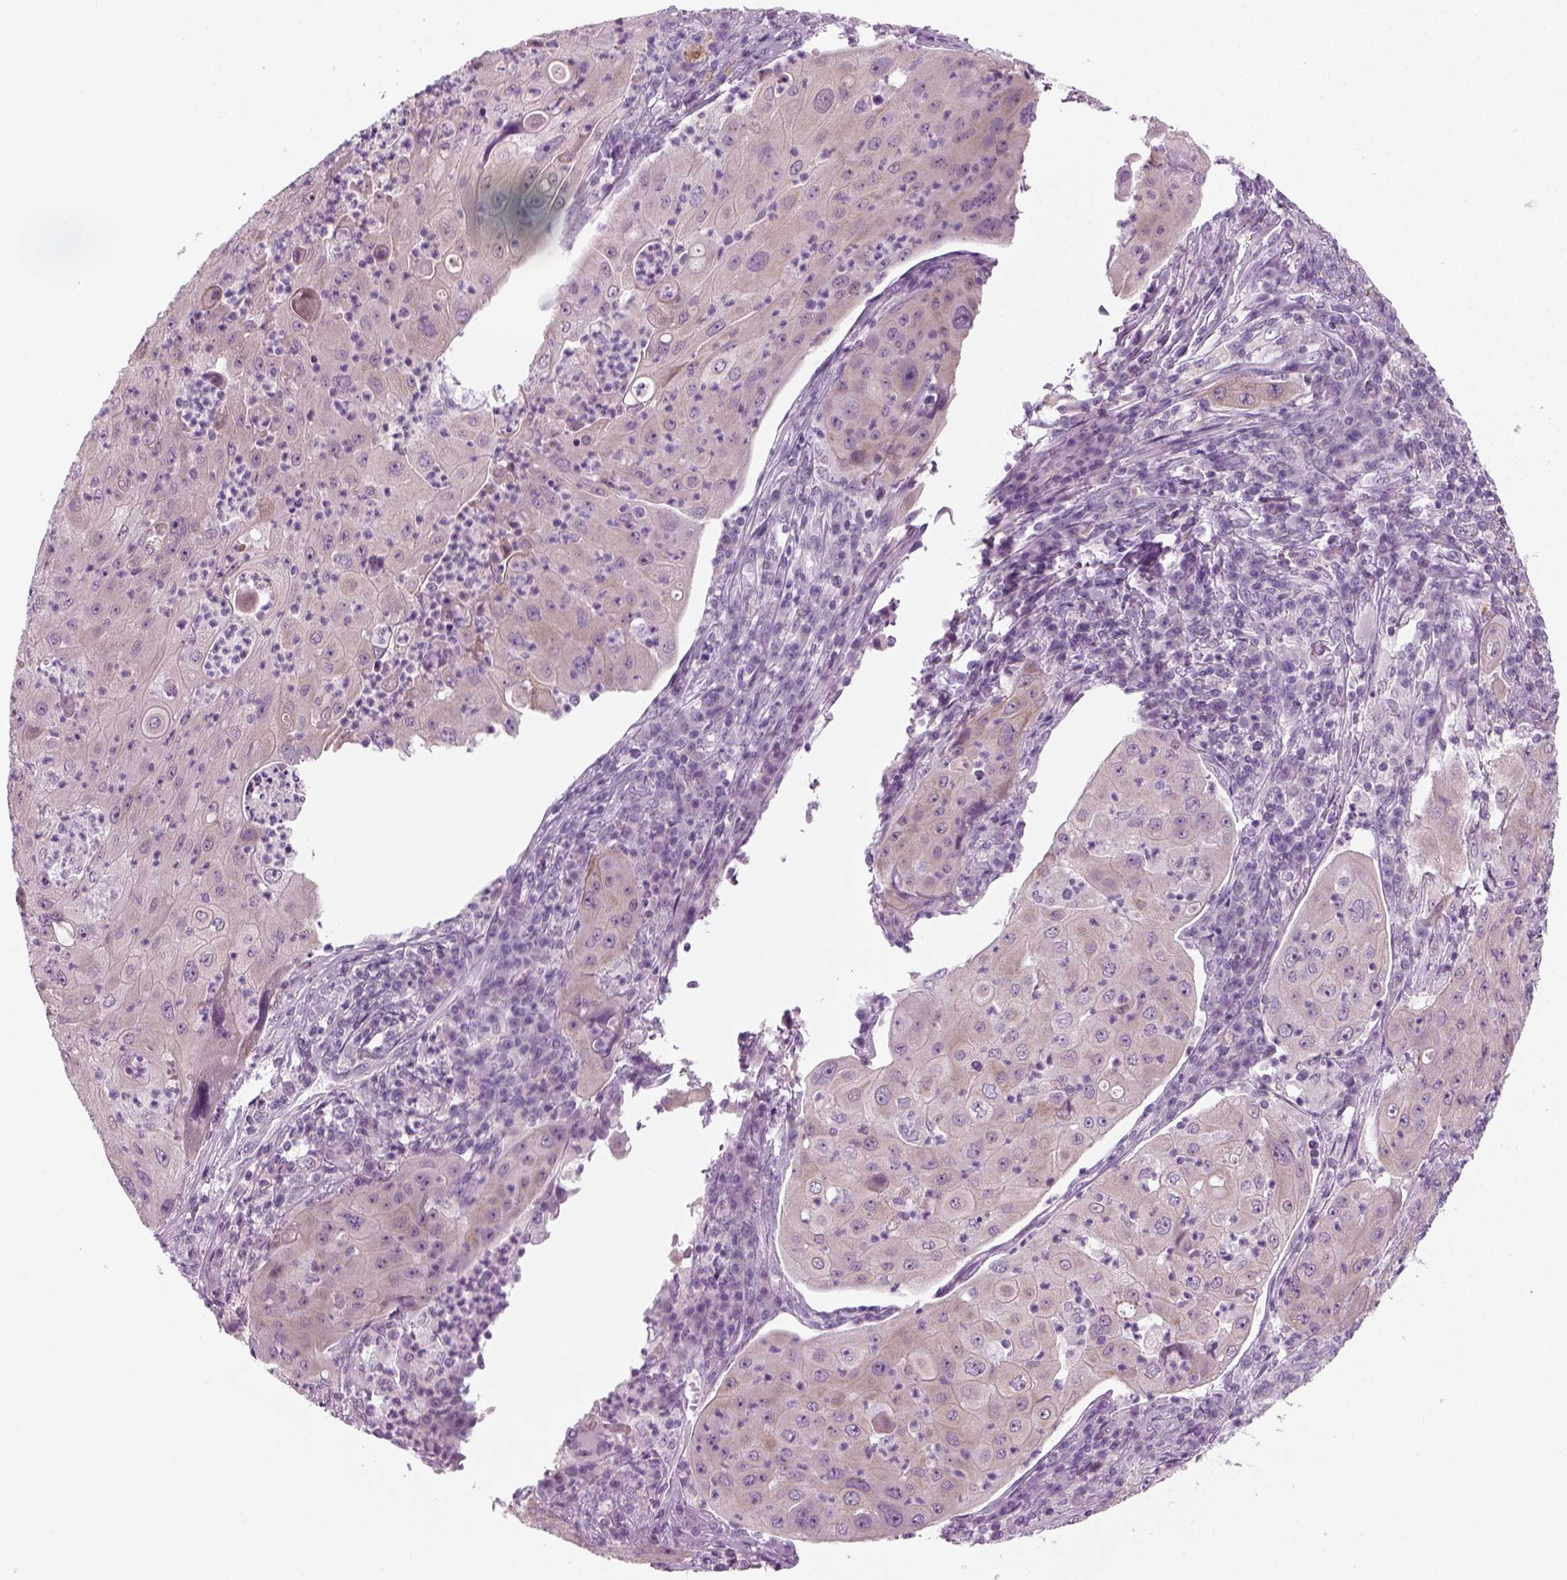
{"staining": {"intensity": "negative", "quantity": "none", "location": "none"}, "tissue": "lung cancer", "cell_type": "Tumor cells", "image_type": "cancer", "snomed": [{"axis": "morphology", "description": "Squamous cell carcinoma, NOS"}, {"axis": "topography", "description": "Lung"}], "caption": "Squamous cell carcinoma (lung) was stained to show a protein in brown. There is no significant staining in tumor cells.", "gene": "KRT75", "patient": {"sex": "female", "age": 59}}